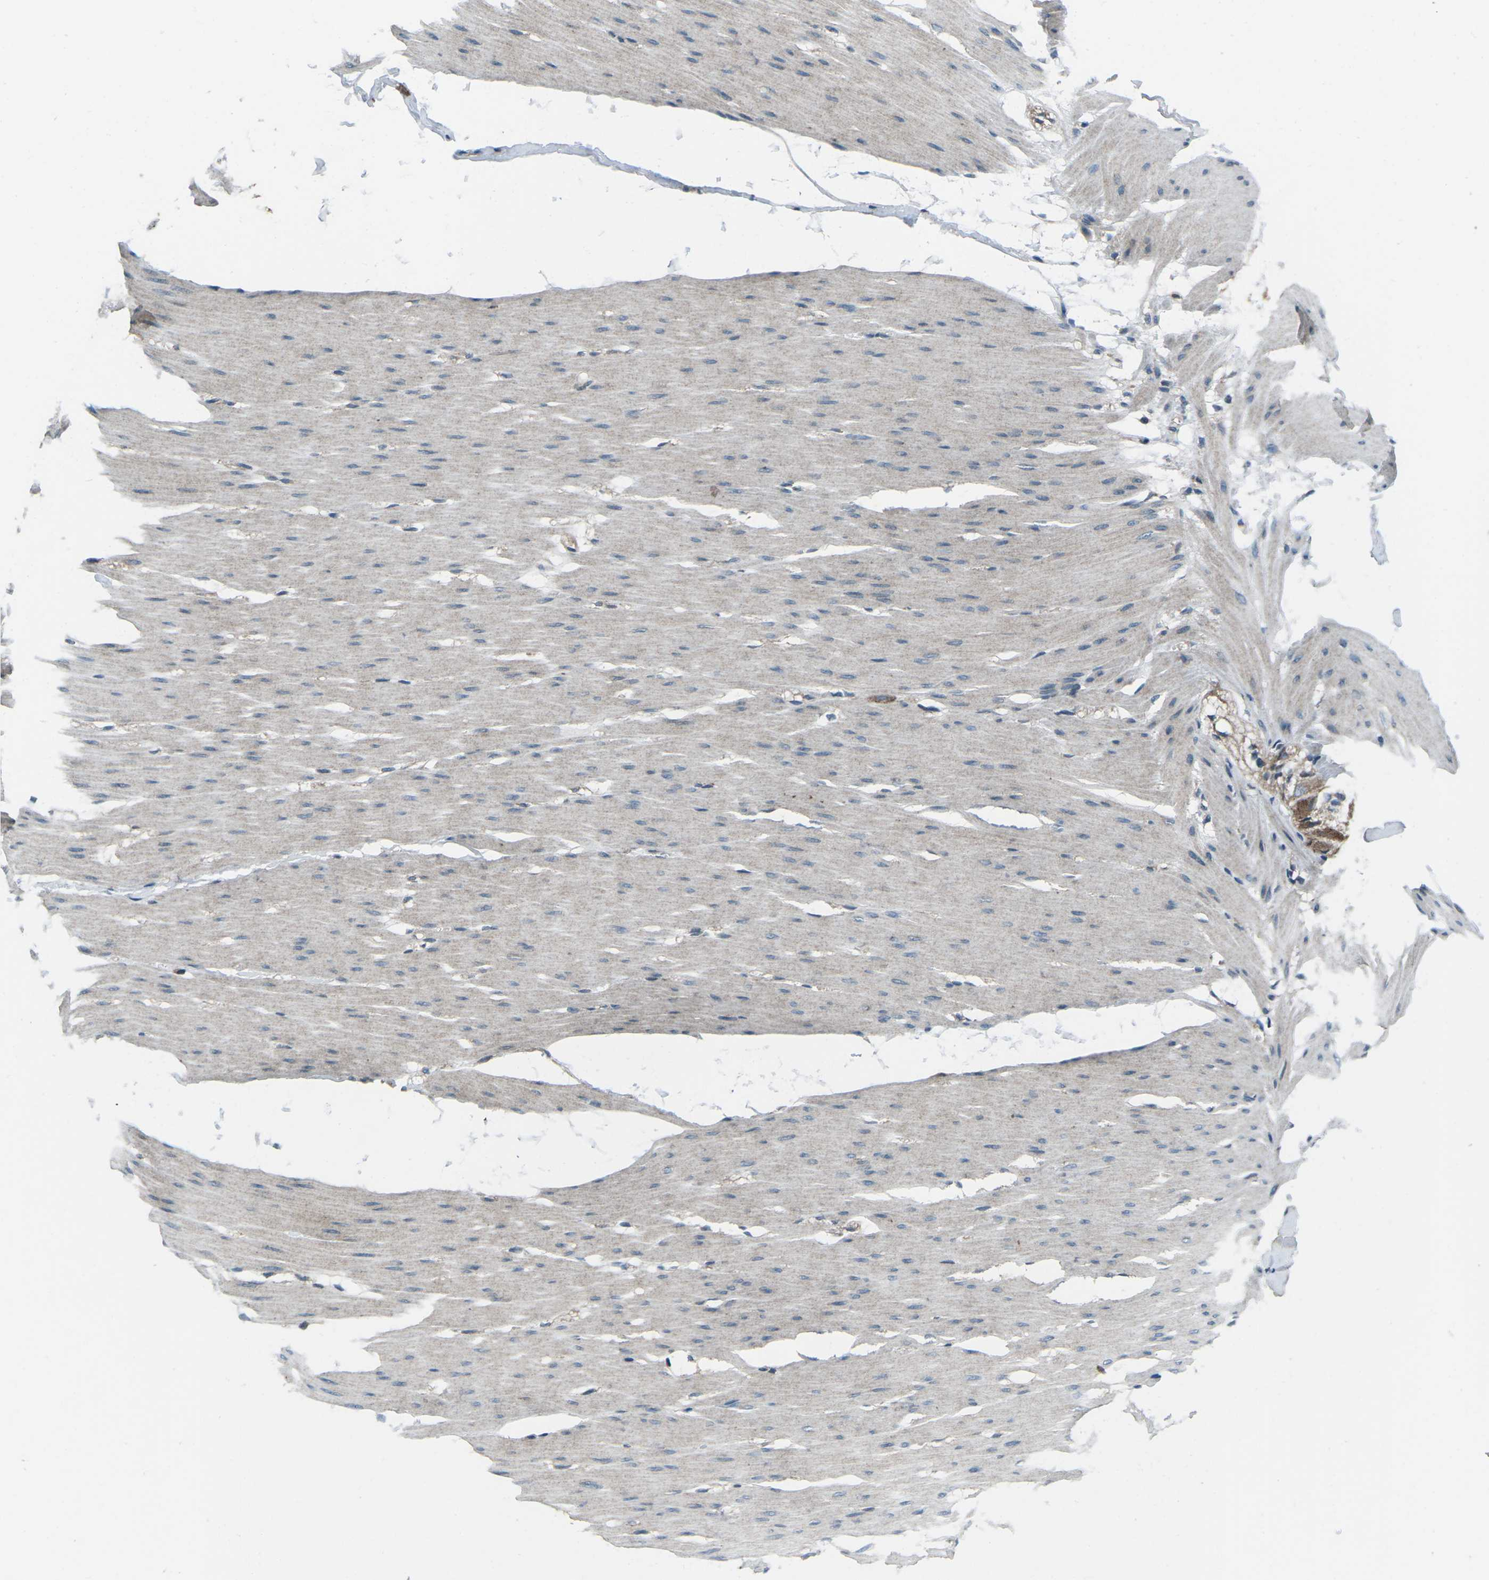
{"staining": {"intensity": "weak", "quantity": "25%-75%", "location": "cytoplasmic/membranous"}, "tissue": "smooth muscle", "cell_type": "Smooth muscle cells", "image_type": "normal", "snomed": [{"axis": "morphology", "description": "Normal tissue, NOS"}, {"axis": "topography", "description": "Smooth muscle"}, {"axis": "topography", "description": "Colon"}], "caption": "Protein expression analysis of normal human smooth muscle reveals weak cytoplasmic/membranous positivity in about 25%-75% of smooth muscle cells. (DAB (3,3'-diaminobenzidine) IHC with brightfield microscopy, high magnification).", "gene": "CDK16", "patient": {"sex": "male", "age": 67}}